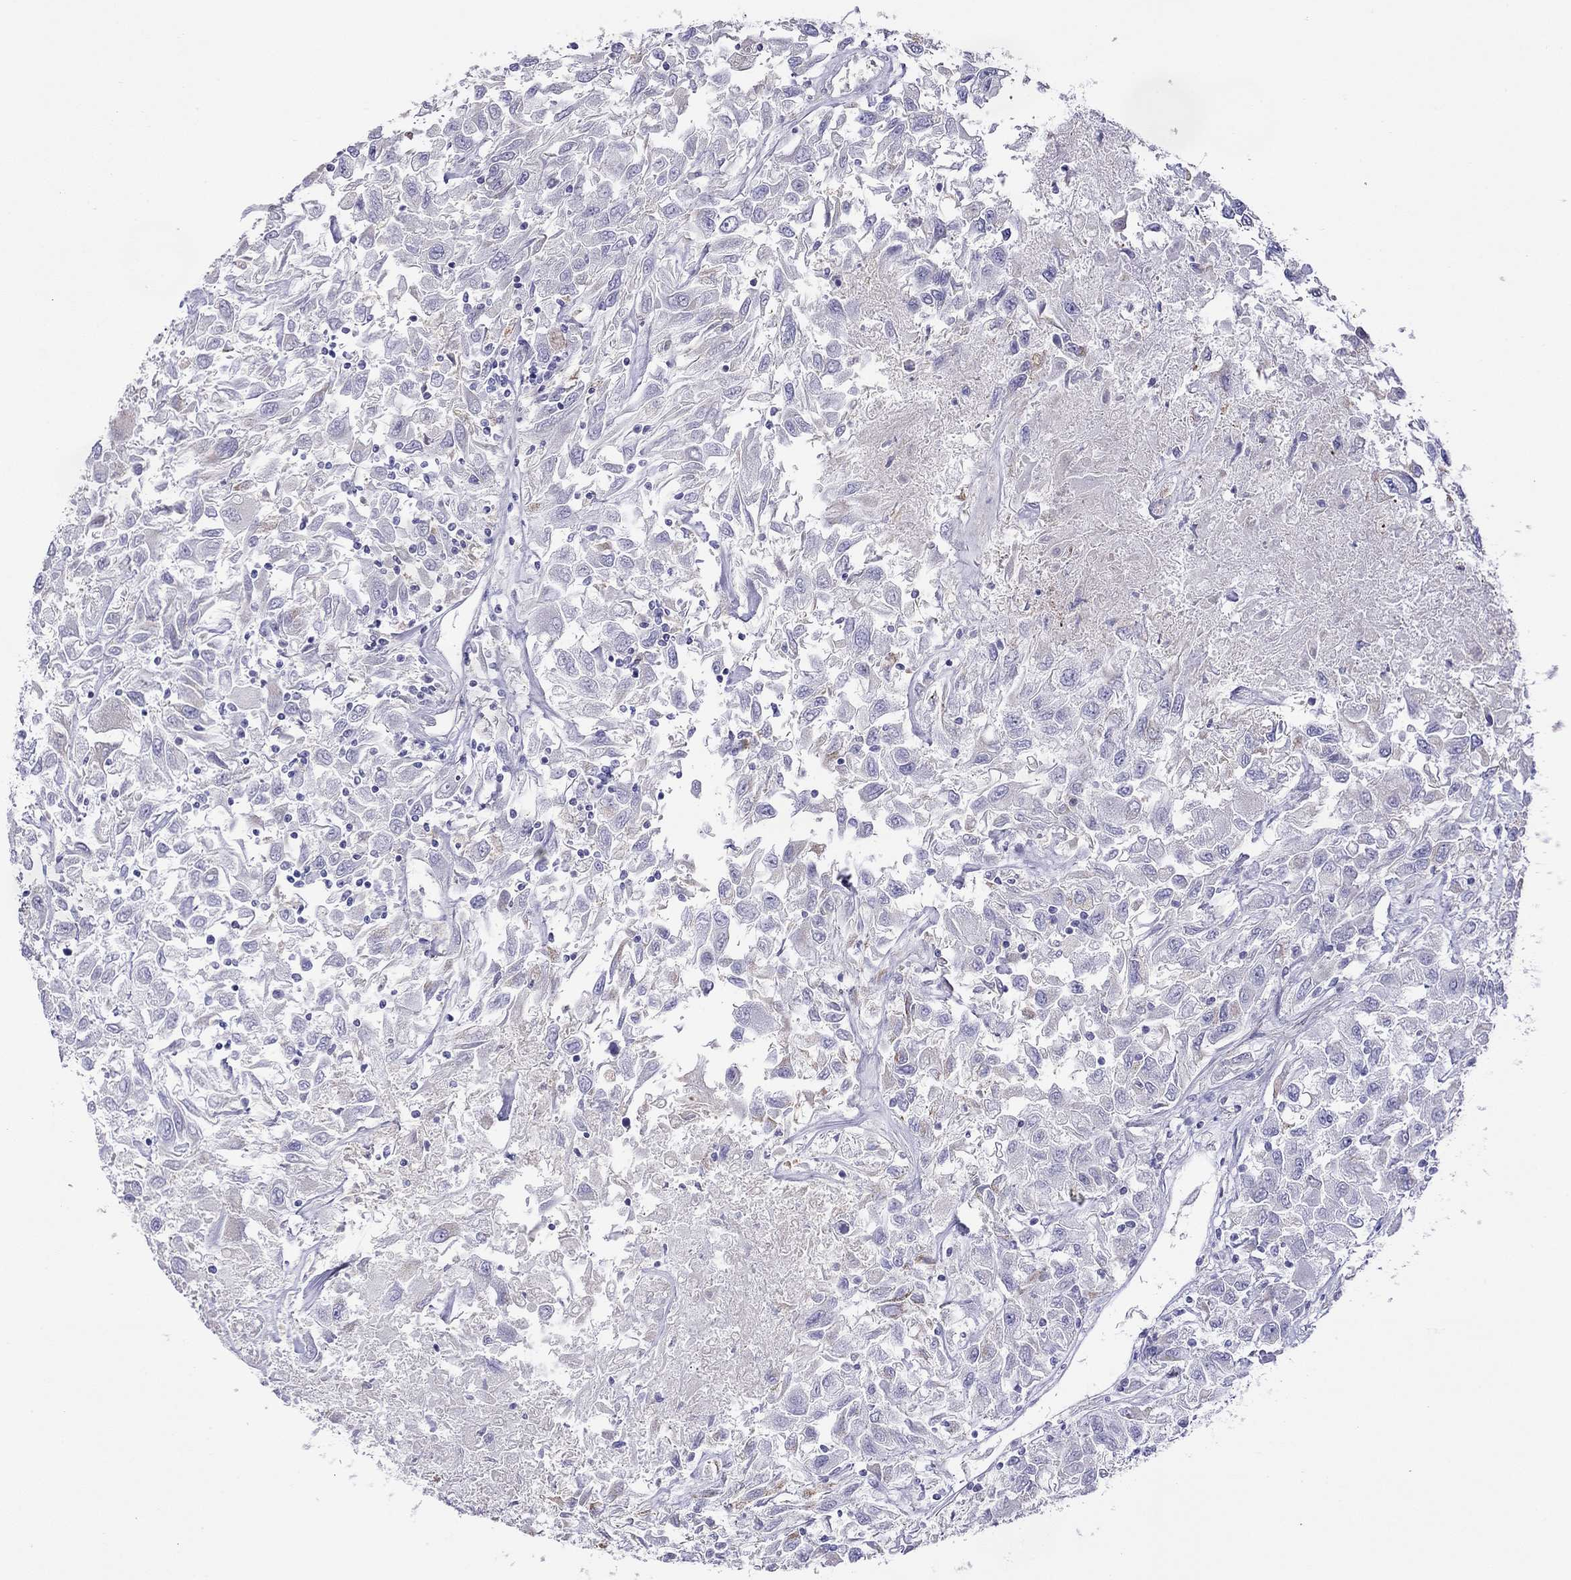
{"staining": {"intensity": "negative", "quantity": "none", "location": "none"}, "tissue": "renal cancer", "cell_type": "Tumor cells", "image_type": "cancer", "snomed": [{"axis": "morphology", "description": "Adenocarcinoma, NOS"}, {"axis": "topography", "description": "Kidney"}], "caption": "A high-resolution image shows IHC staining of renal adenocarcinoma, which displays no significant staining in tumor cells.", "gene": "SLC30A8", "patient": {"sex": "female", "age": 76}}